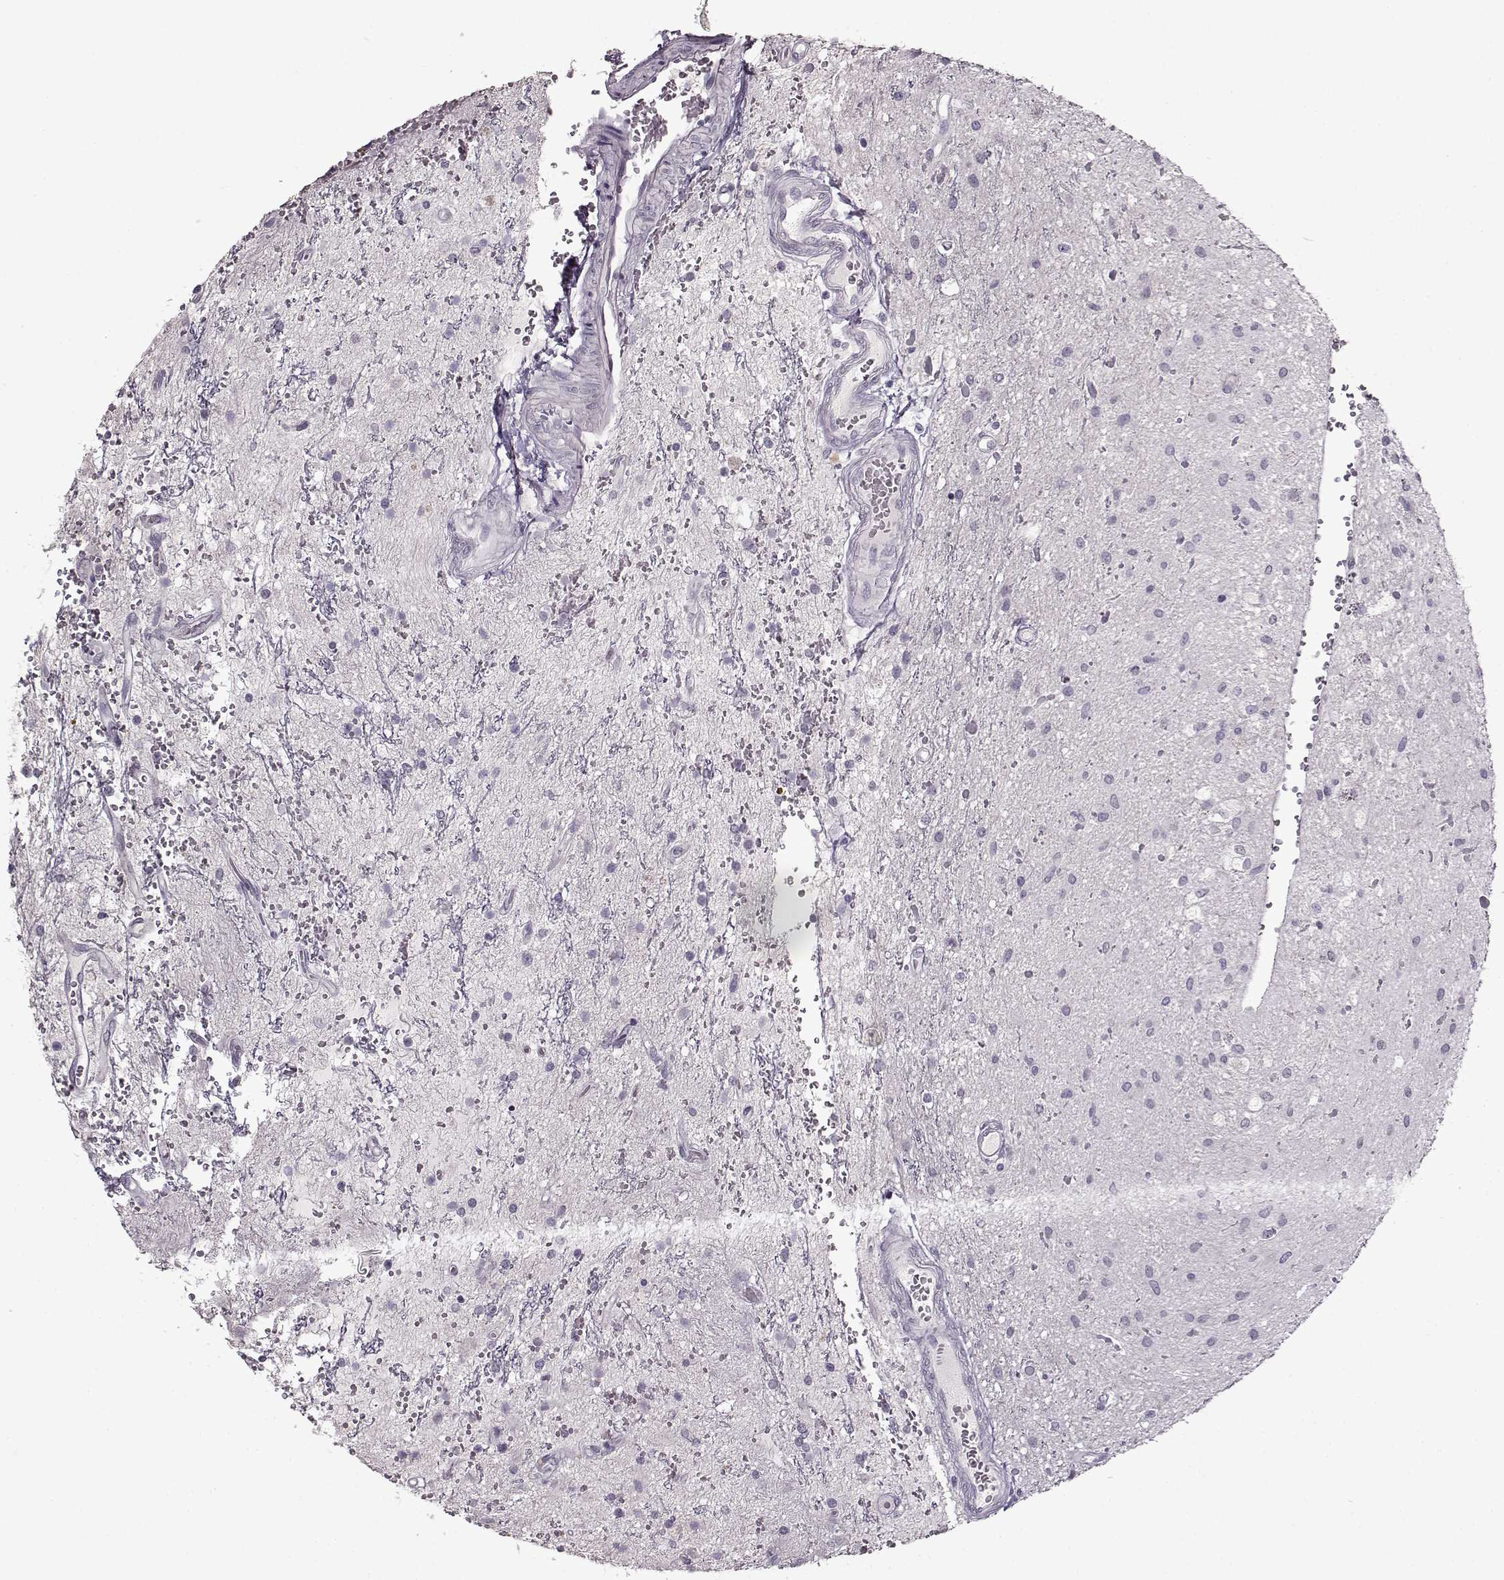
{"staining": {"intensity": "negative", "quantity": "none", "location": "none"}, "tissue": "glioma", "cell_type": "Tumor cells", "image_type": "cancer", "snomed": [{"axis": "morphology", "description": "Glioma, malignant, Low grade"}, {"axis": "topography", "description": "Cerebellum"}], "caption": "This is an immunohistochemistry micrograph of human glioma. There is no staining in tumor cells.", "gene": "FSHB", "patient": {"sex": "female", "age": 14}}